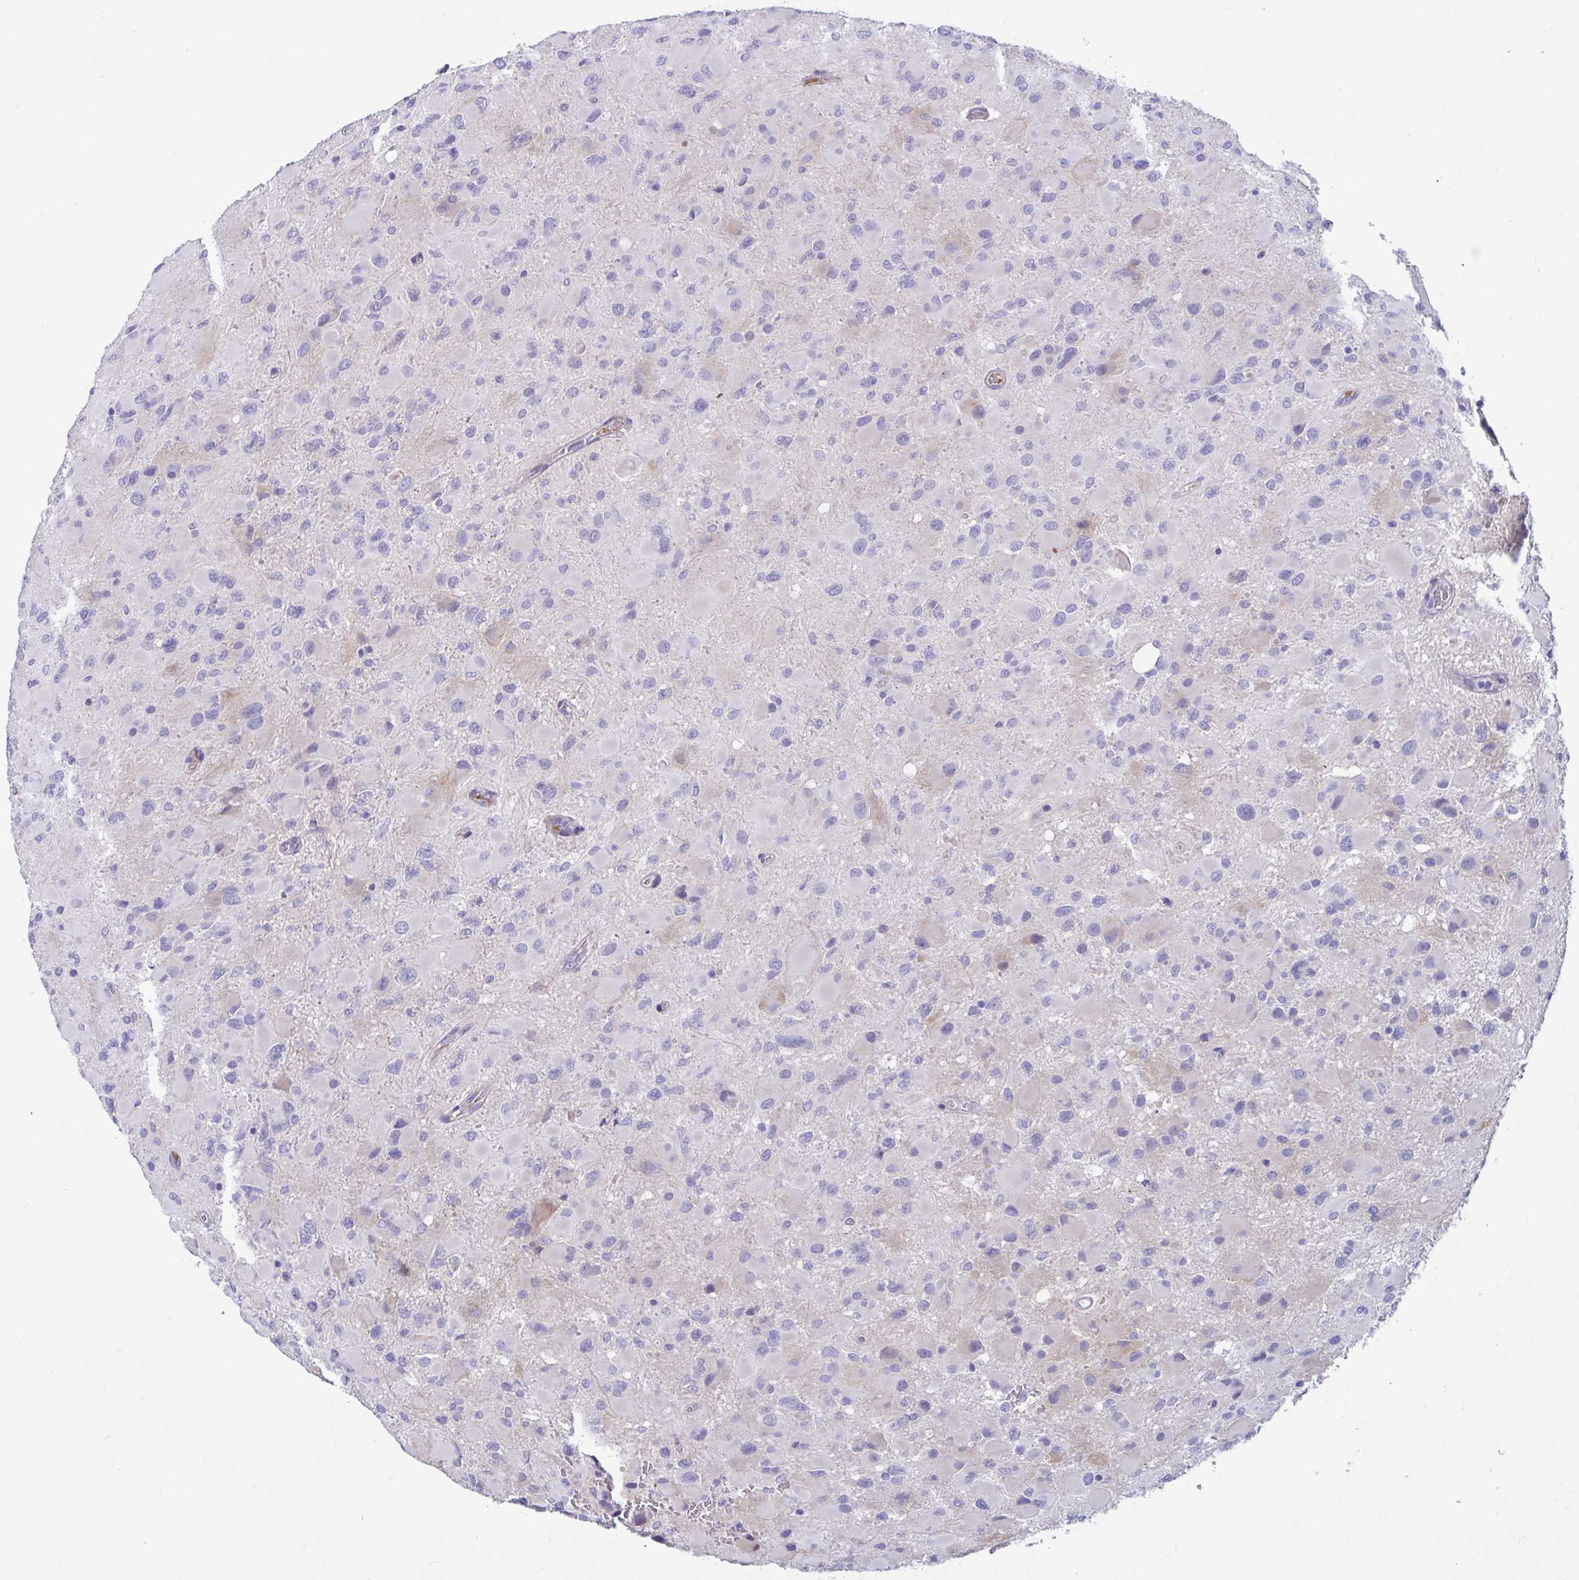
{"staining": {"intensity": "negative", "quantity": "none", "location": "none"}, "tissue": "glioma", "cell_type": "Tumor cells", "image_type": "cancer", "snomed": [{"axis": "morphology", "description": "Glioma, malignant, High grade"}, {"axis": "topography", "description": "Cerebral cortex"}], "caption": "There is no significant expression in tumor cells of malignant glioma (high-grade).", "gene": "FAM219B", "patient": {"sex": "female", "age": 36}}